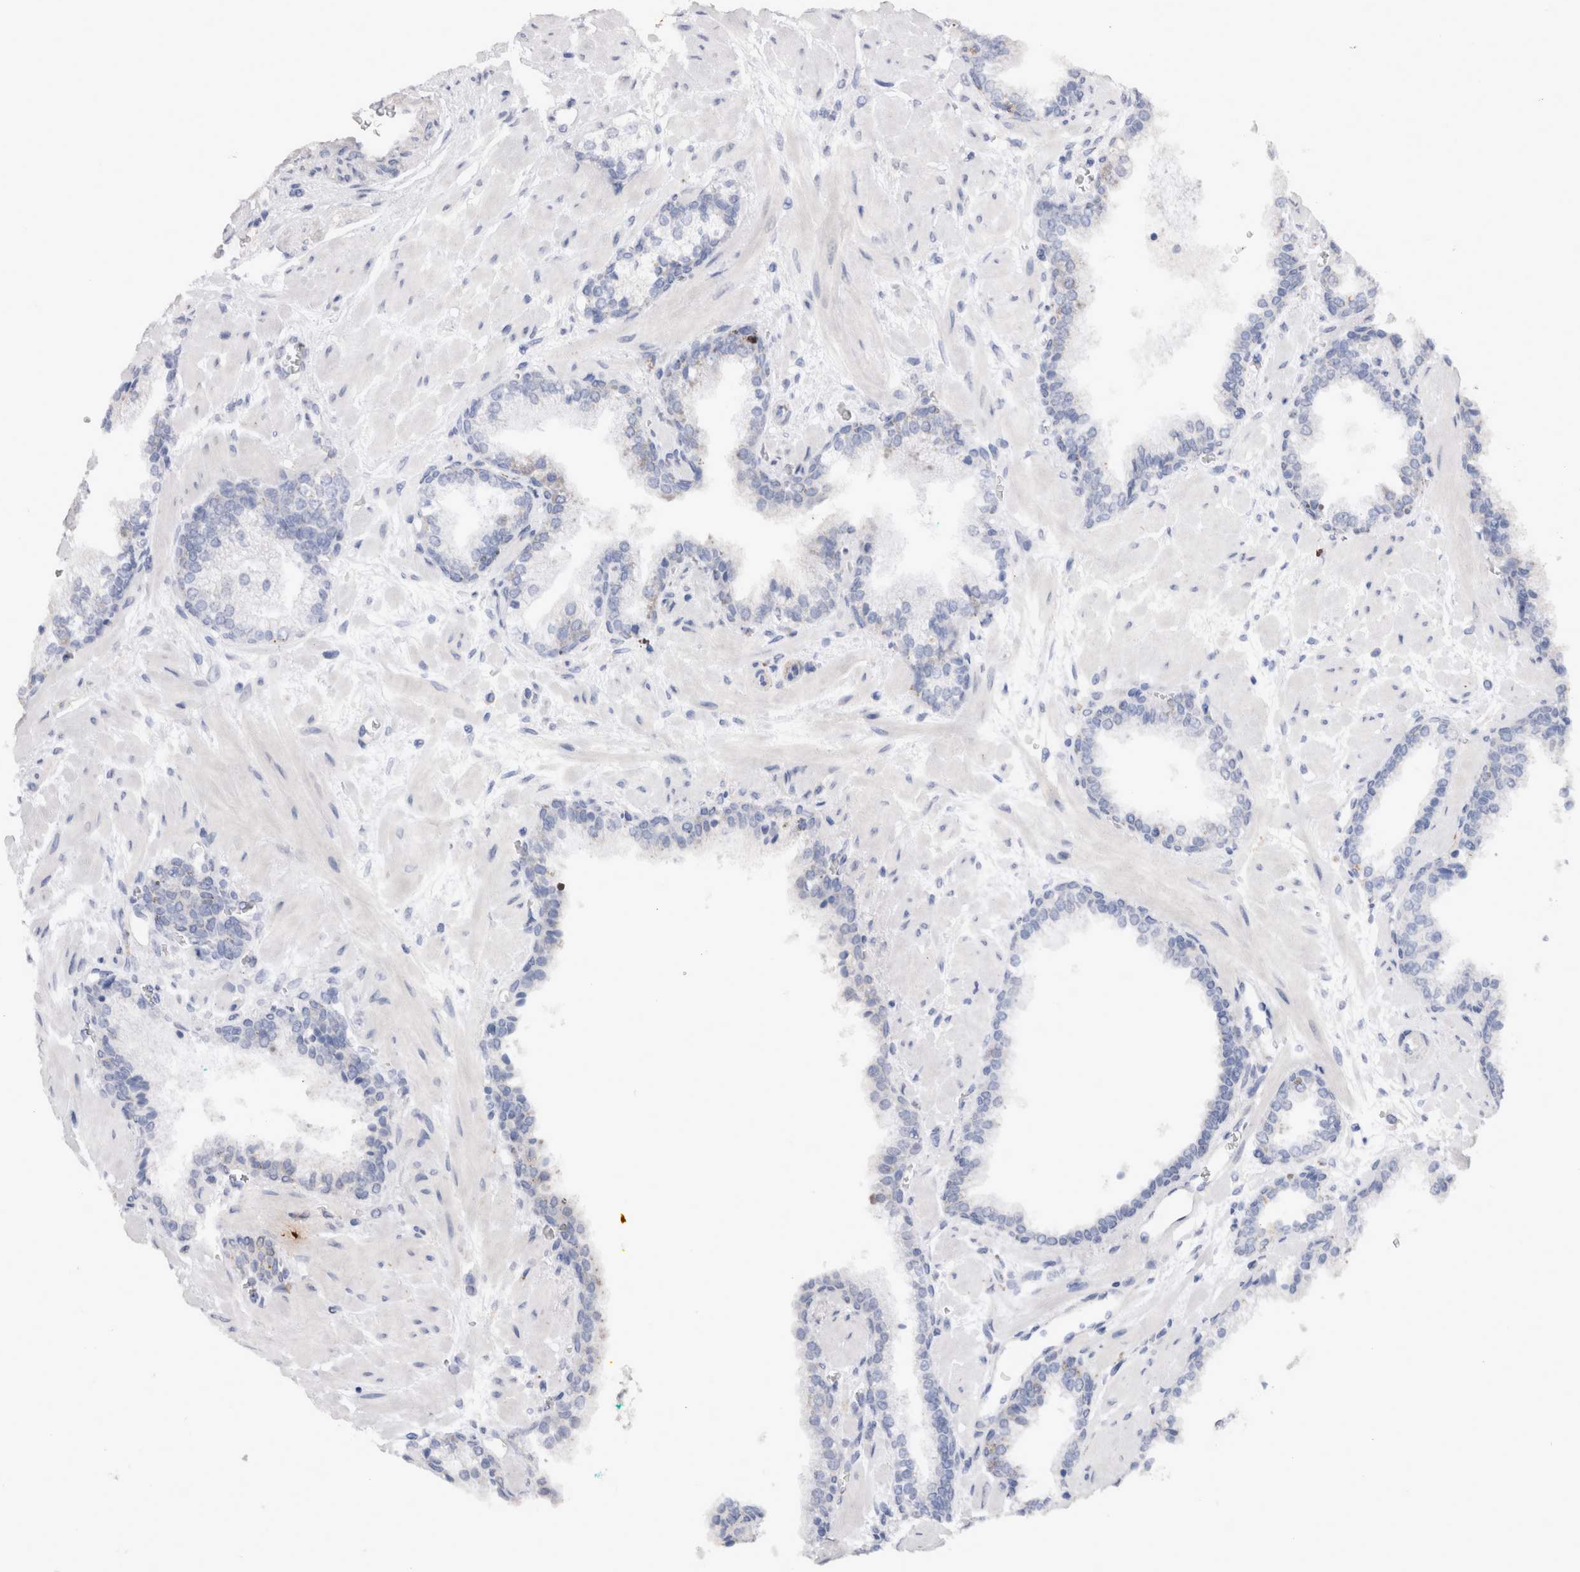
{"staining": {"intensity": "negative", "quantity": "none", "location": "none"}, "tissue": "prostate cancer", "cell_type": "Tumor cells", "image_type": "cancer", "snomed": [{"axis": "morphology", "description": "Adenocarcinoma, Low grade"}, {"axis": "topography", "description": "Prostate"}], "caption": "Immunohistochemistry (IHC) photomicrograph of prostate adenocarcinoma (low-grade) stained for a protein (brown), which demonstrates no positivity in tumor cells. The staining is performed using DAB brown chromogen with nuclei counter-stained in using hematoxylin.", "gene": "CDH6", "patient": {"sex": "male", "age": 63}}